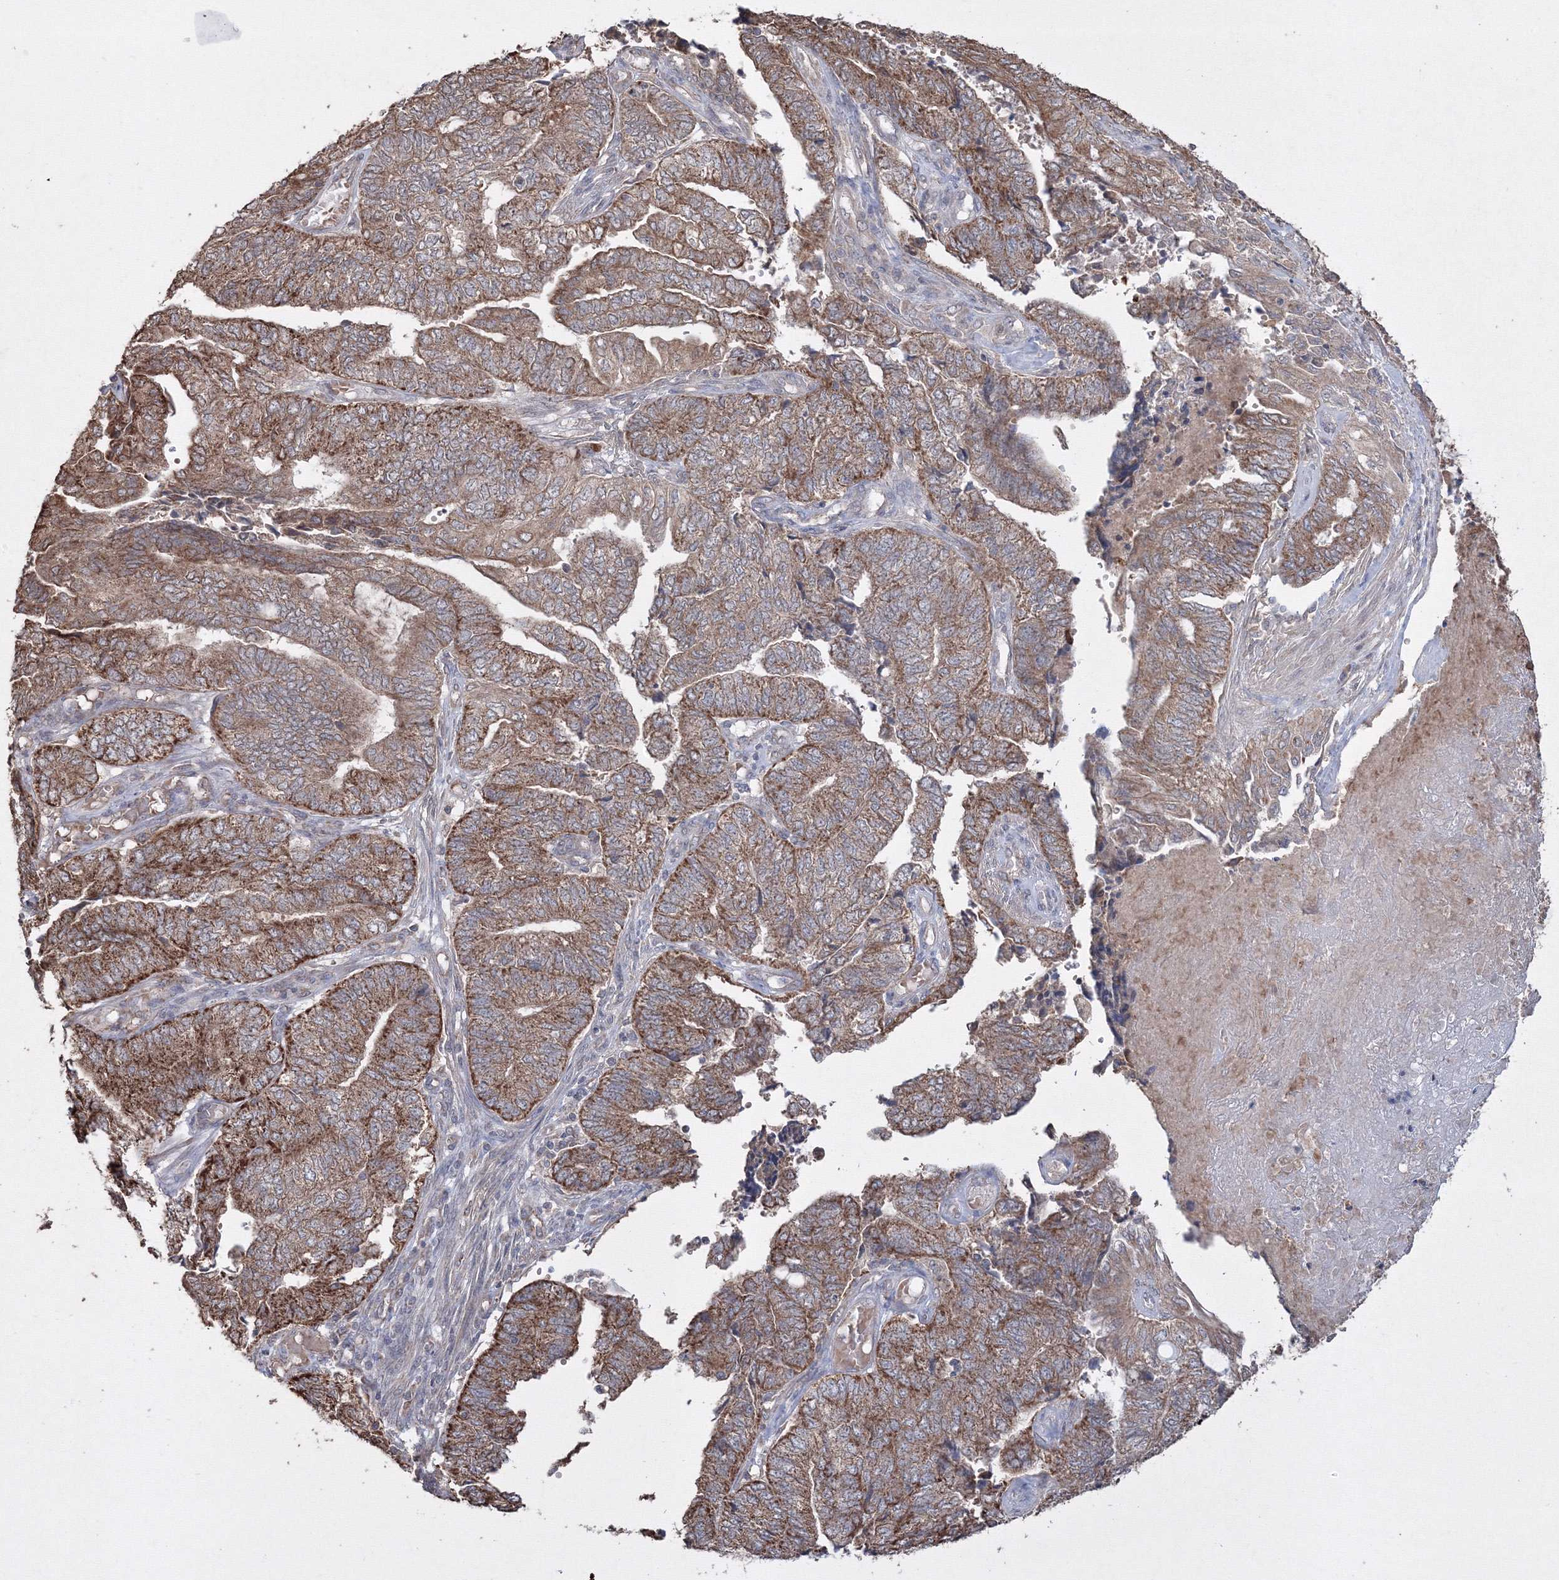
{"staining": {"intensity": "moderate", "quantity": ">75%", "location": "cytoplasmic/membranous"}, "tissue": "endometrial cancer", "cell_type": "Tumor cells", "image_type": "cancer", "snomed": [{"axis": "morphology", "description": "Adenocarcinoma, NOS"}, {"axis": "topography", "description": "Uterus"}, {"axis": "topography", "description": "Endometrium"}], "caption": "A micrograph of endometrial adenocarcinoma stained for a protein exhibits moderate cytoplasmic/membranous brown staining in tumor cells. (DAB = brown stain, brightfield microscopy at high magnification).", "gene": "GRSF1", "patient": {"sex": "female", "age": 70}}